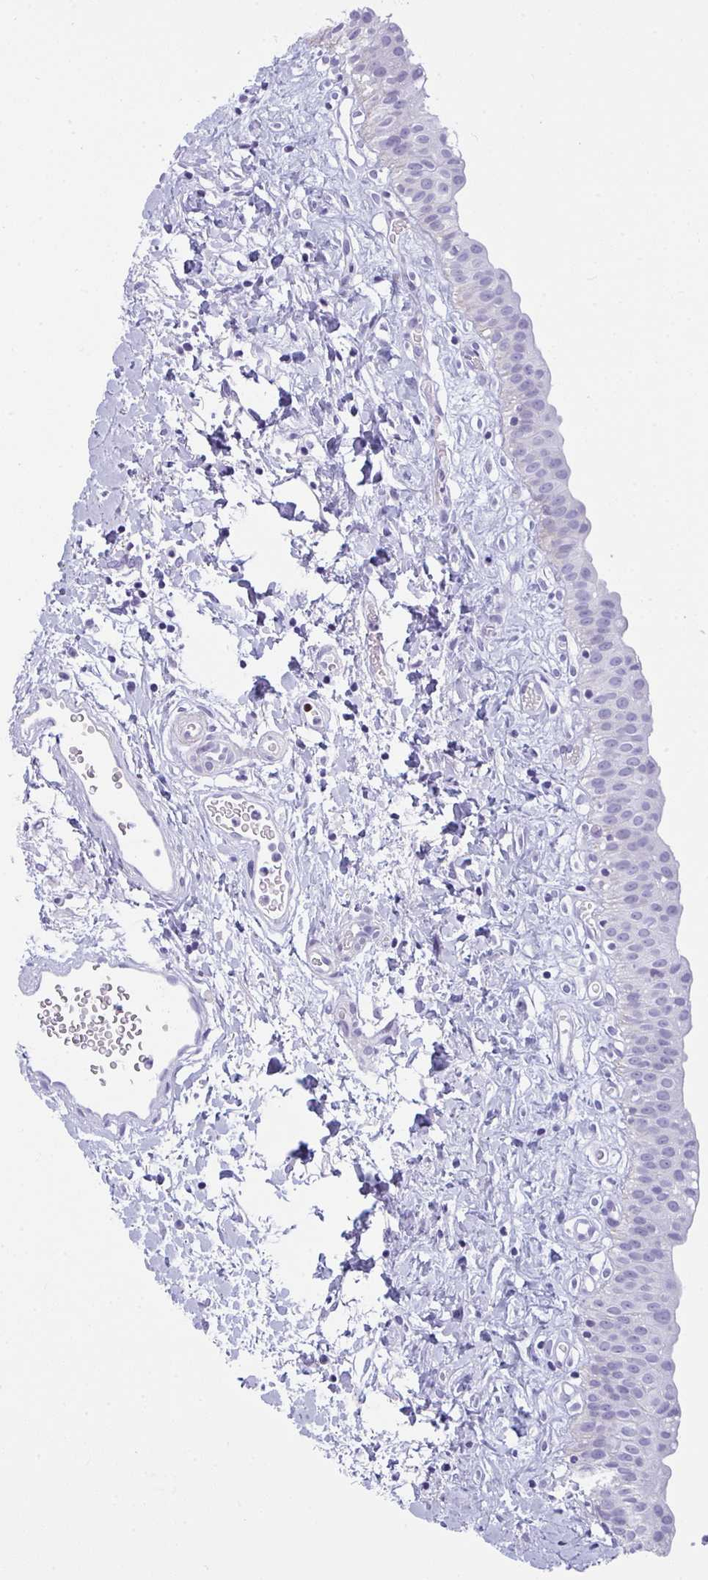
{"staining": {"intensity": "negative", "quantity": "none", "location": "none"}, "tissue": "urinary bladder", "cell_type": "Urothelial cells", "image_type": "normal", "snomed": [{"axis": "morphology", "description": "Normal tissue, NOS"}, {"axis": "topography", "description": "Urinary bladder"}], "caption": "Image shows no significant protein staining in urothelial cells of normal urinary bladder. Nuclei are stained in blue.", "gene": "SUZ12", "patient": {"sex": "male", "age": 51}}